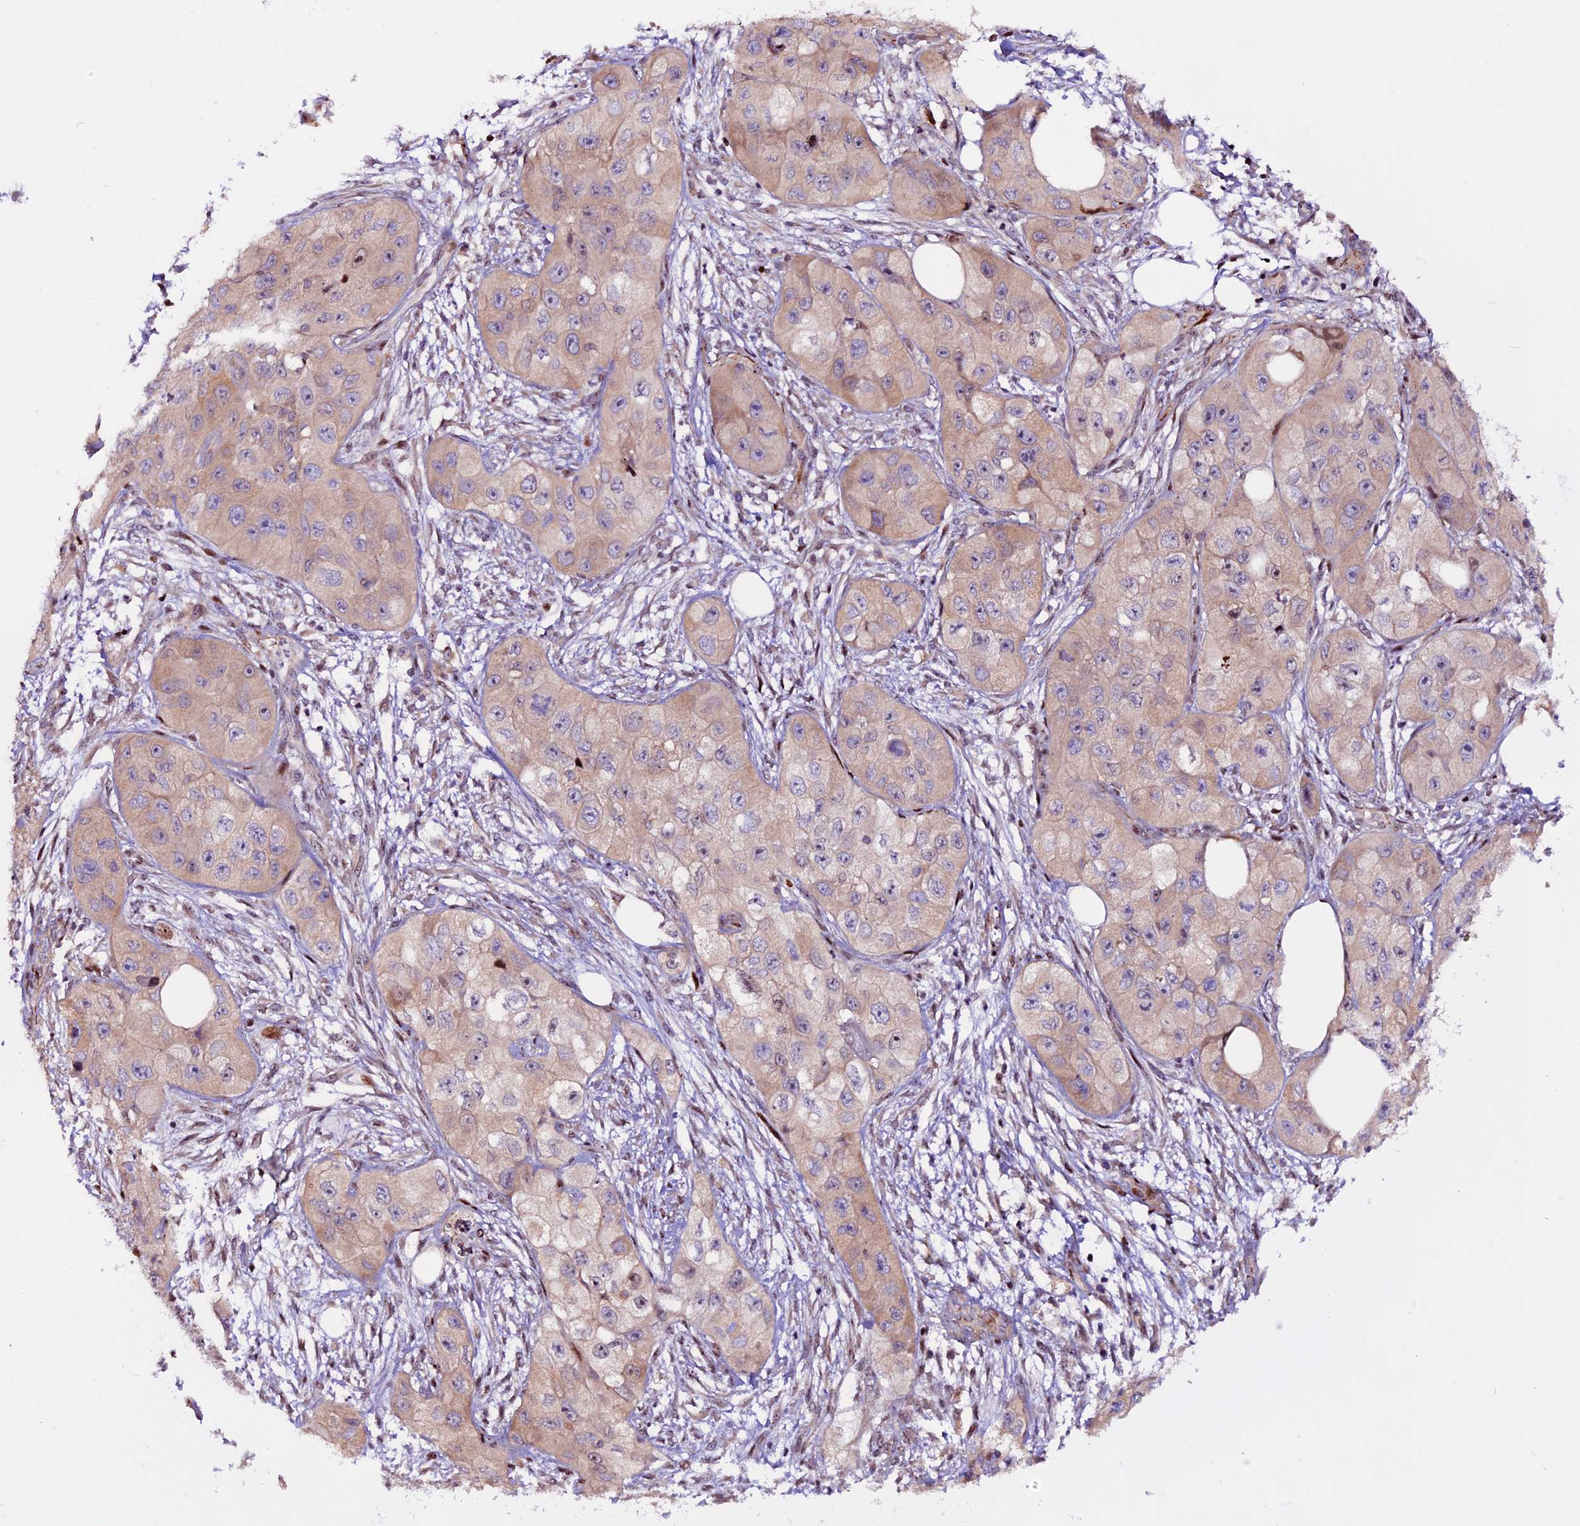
{"staining": {"intensity": "weak", "quantity": "25%-75%", "location": "cytoplasmic/membranous"}, "tissue": "skin cancer", "cell_type": "Tumor cells", "image_type": "cancer", "snomed": [{"axis": "morphology", "description": "Squamous cell carcinoma, NOS"}, {"axis": "topography", "description": "Skin"}, {"axis": "topography", "description": "Subcutis"}], "caption": "Protein staining of skin squamous cell carcinoma tissue displays weak cytoplasmic/membranous positivity in approximately 25%-75% of tumor cells. Nuclei are stained in blue.", "gene": "RINL", "patient": {"sex": "male", "age": 73}}